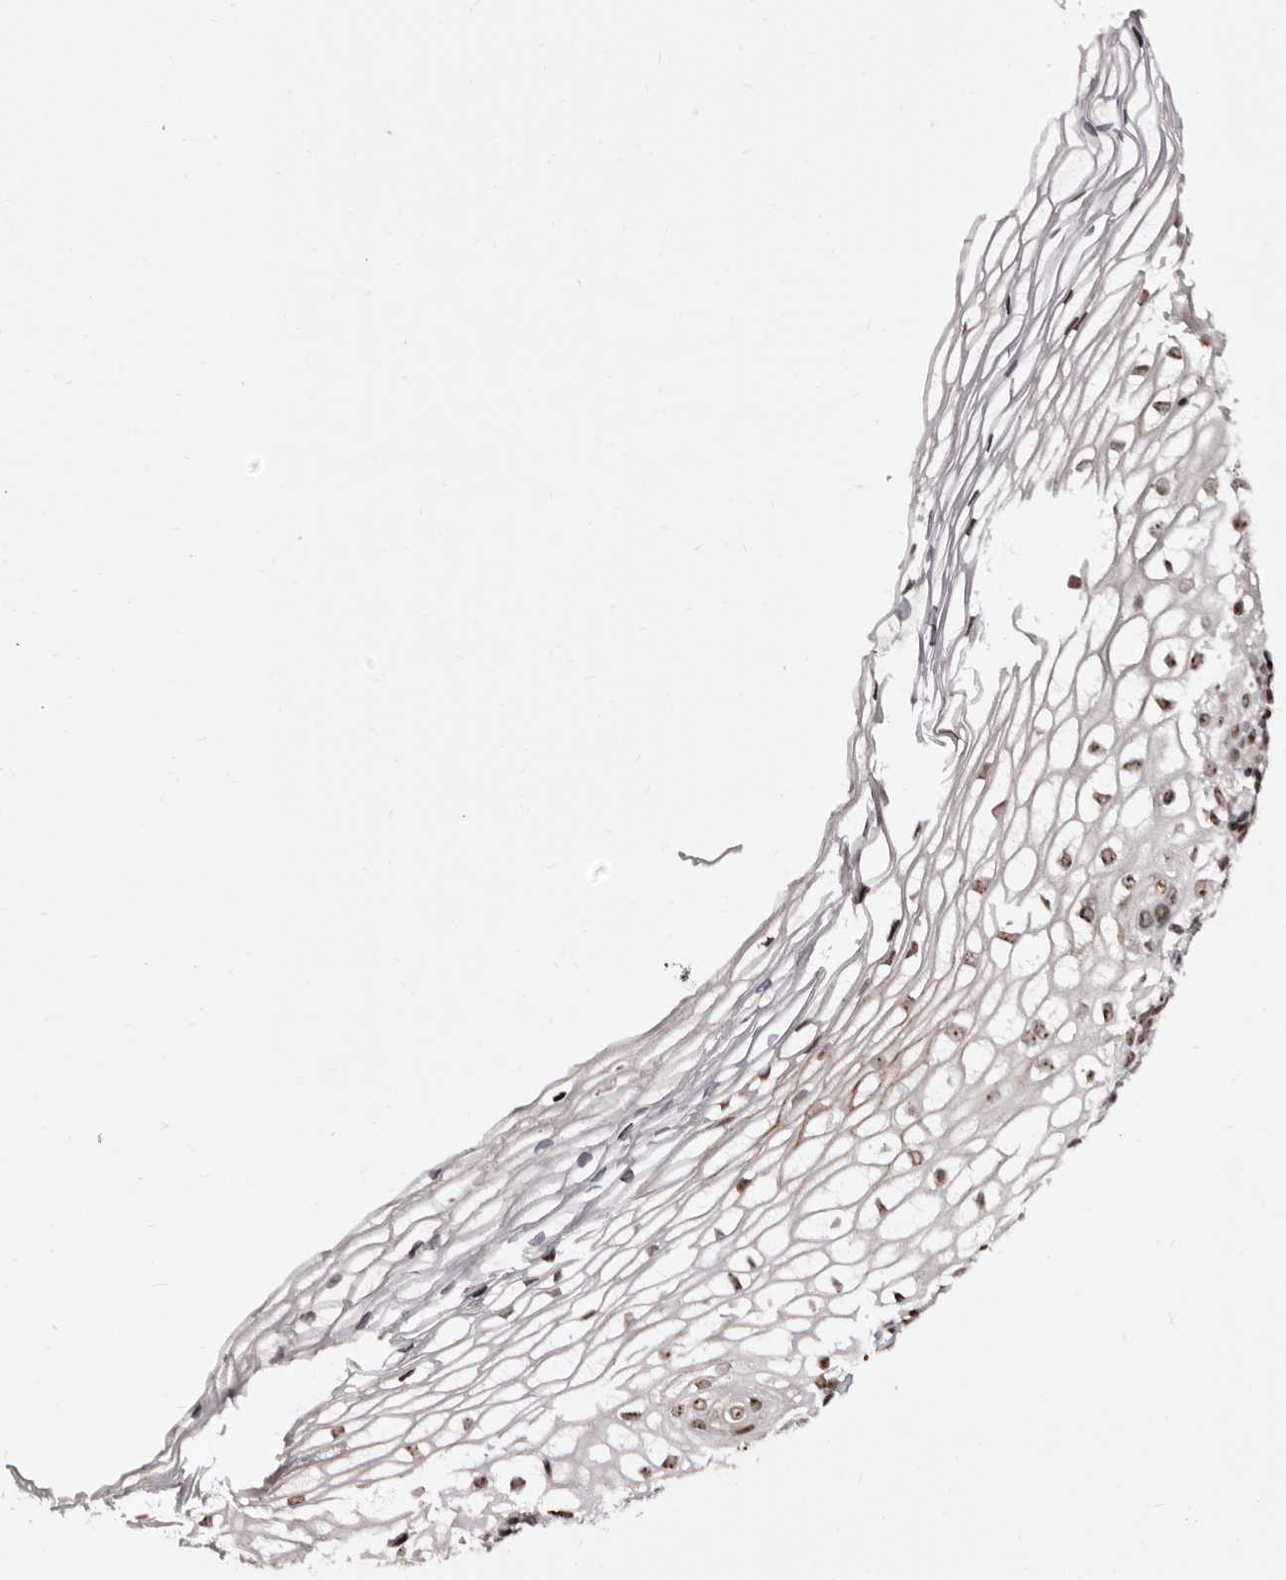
{"staining": {"intensity": "moderate", "quantity": ">75%", "location": "nuclear"}, "tissue": "cervix", "cell_type": "Squamous epithelial cells", "image_type": "normal", "snomed": [{"axis": "morphology", "description": "Normal tissue, NOS"}, {"axis": "topography", "description": "Cervix"}], "caption": "A brown stain highlights moderate nuclear positivity of a protein in squamous epithelial cells of unremarkable cervix. The staining was performed using DAB, with brown indicating positive protein expression. Nuclei are stained blue with hematoxylin.", "gene": "ANAPC11", "patient": {"sex": "female", "age": 27}}